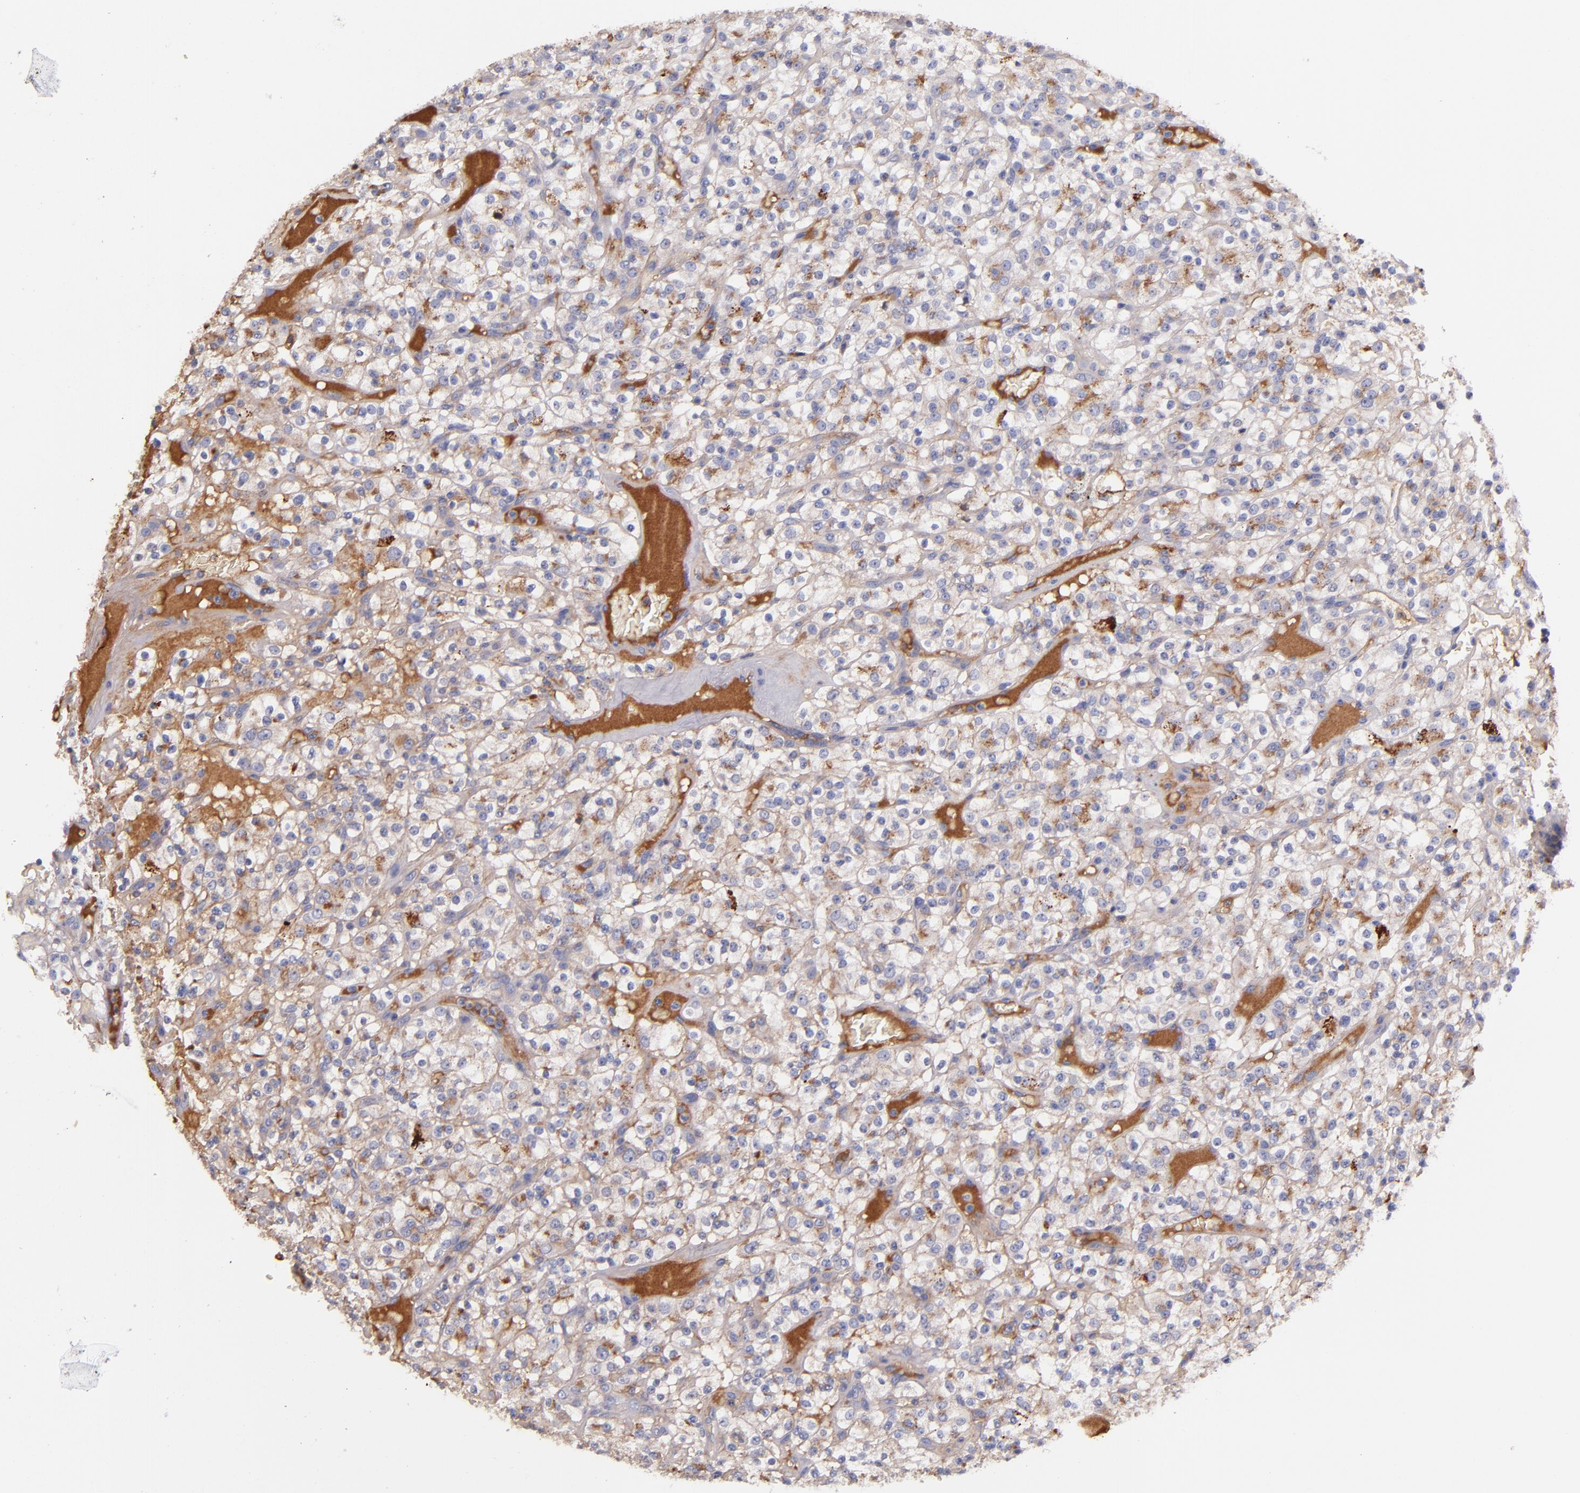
{"staining": {"intensity": "moderate", "quantity": ">75%", "location": "cytoplasmic/membranous"}, "tissue": "renal cancer", "cell_type": "Tumor cells", "image_type": "cancer", "snomed": [{"axis": "morphology", "description": "Normal tissue, NOS"}, {"axis": "morphology", "description": "Adenocarcinoma, NOS"}, {"axis": "topography", "description": "Kidney"}], "caption": "Protein staining displays moderate cytoplasmic/membranous expression in about >75% of tumor cells in renal adenocarcinoma.", "gene": "KNG1", "patient": {"sex": "female", "age": 72}}